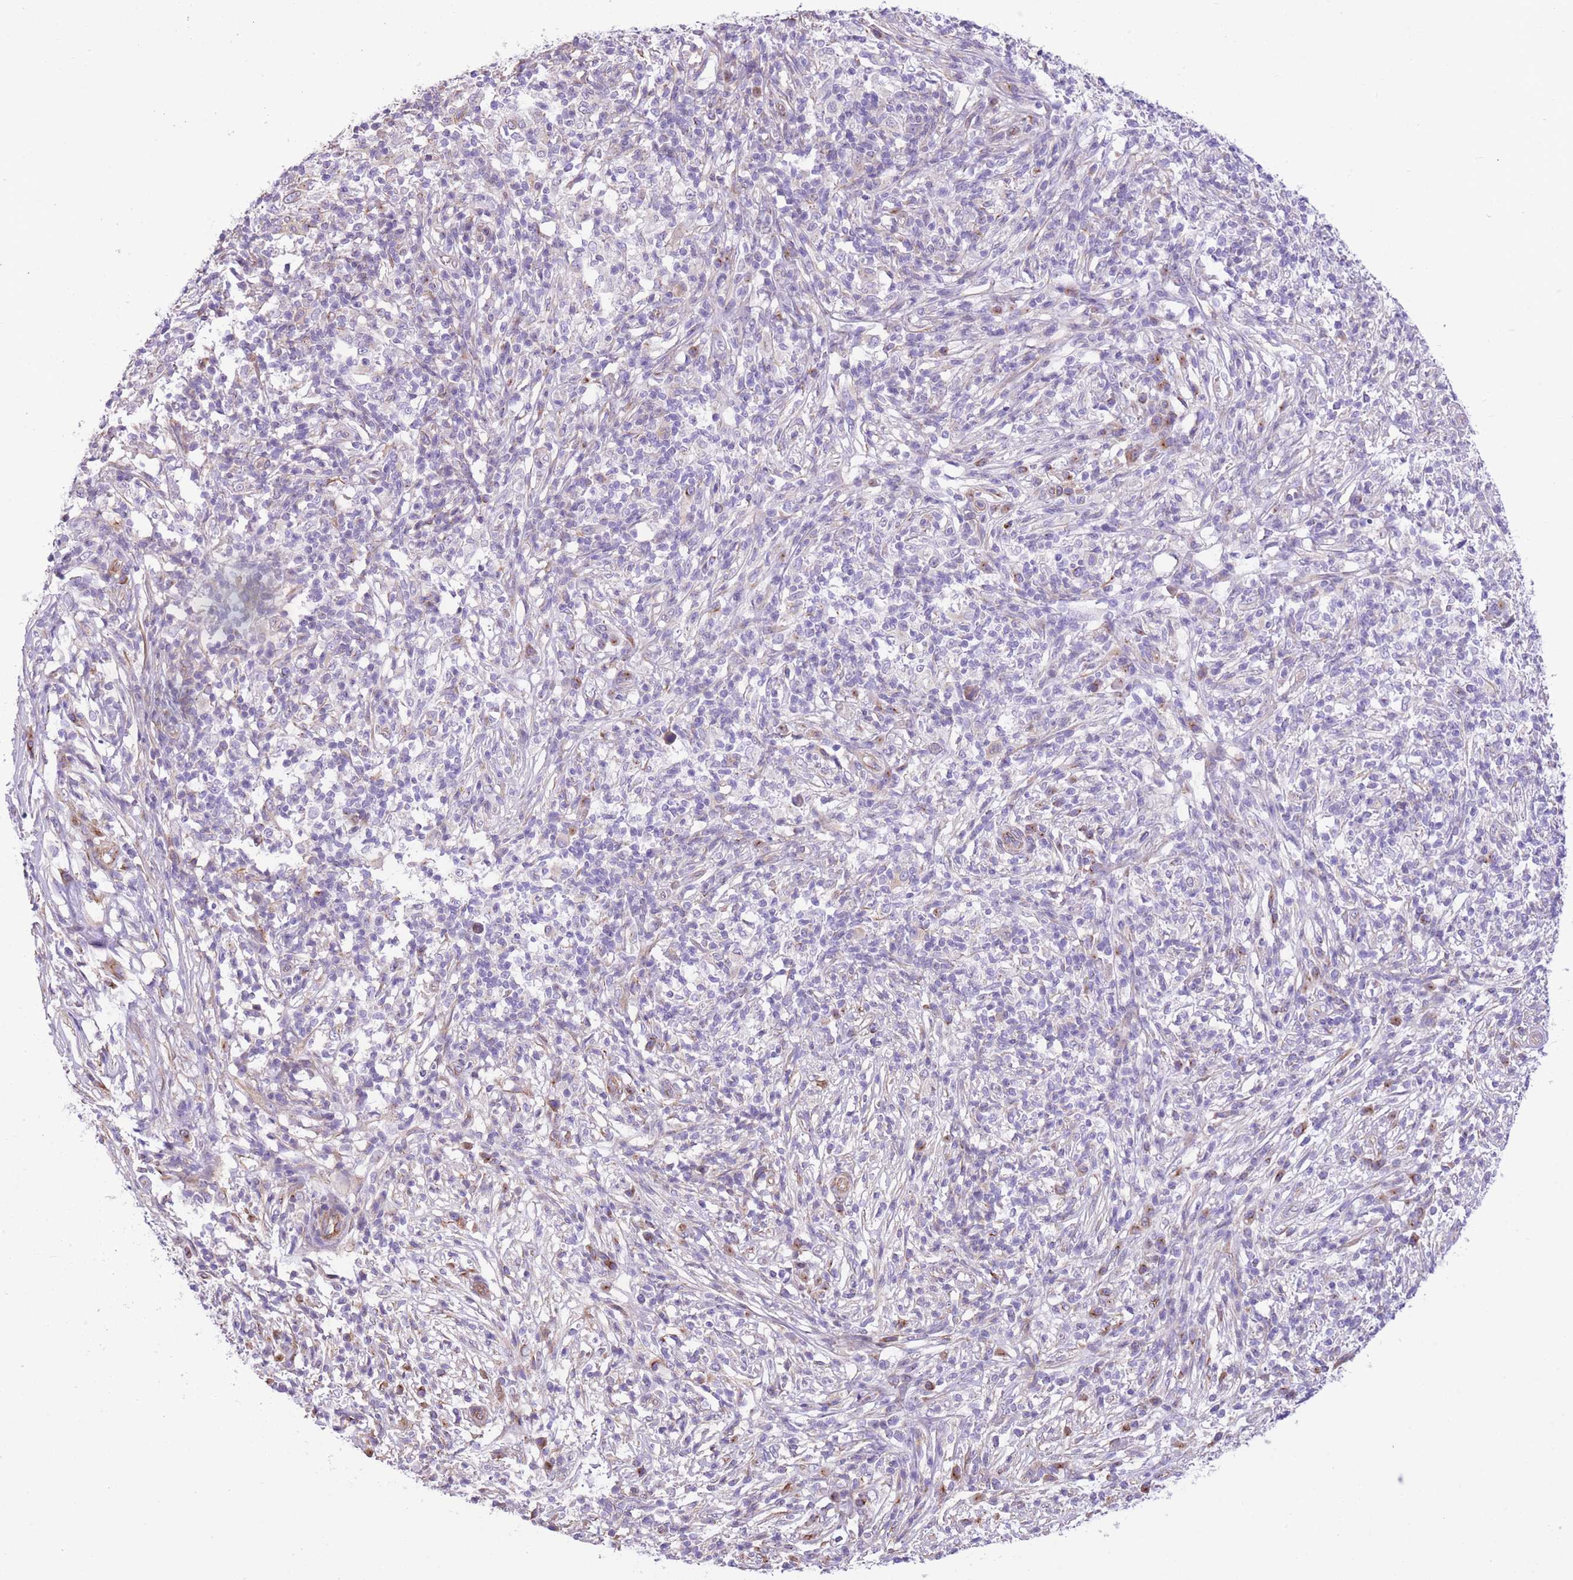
{"staining": {"intensity": "negative", "quantity": "none", "location": "none"}, "tissue": "melanoma", "cell_type": "Tumor cells", "image_type": "cancer", "snomed": [{"axis": "morphology", "description": "Malignant melanoma, NOS"}, {"axis": "topography", "description": "Skin"}], "caption": "Human melanoma stained for a protein using immunohistochemistry (IHC) demonstrates no expression in tumor cells.", "gene": "RHOU", "patient": {"sex": "male", "age": 66}}